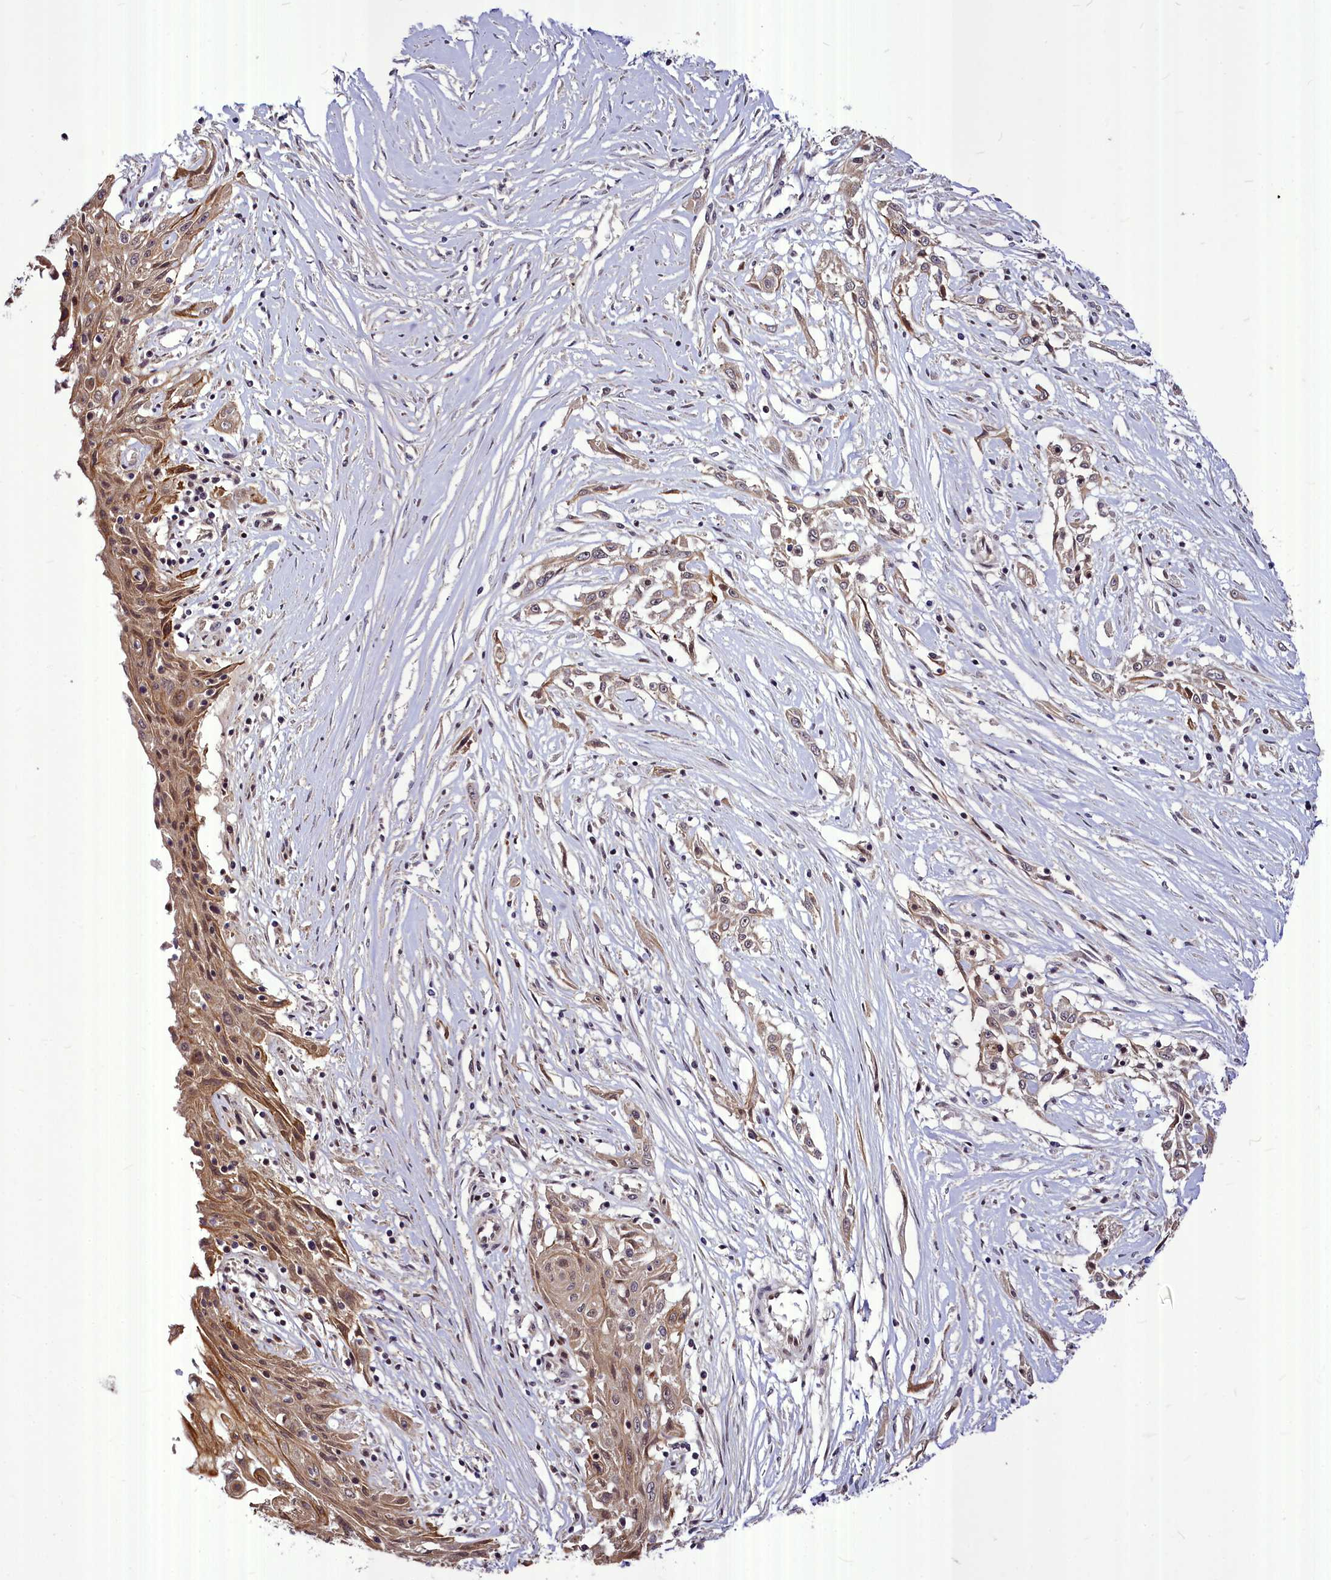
{"staining": {"intensity": "moderate", "quantity": ">75%", "location": "cytoplasmic/membranous,nuclear"}, "tissue": "skin cancer", "cell_type": "Tumor cells", "image_type": "cancer", "snomed": [{"axis": "morphology", "description": "Squamous cell carcinoma, NOS"}, {"axis": "morphology", "description": "Squamous cell carcinoma, metastatic, NOS"}, {"axis": "topography", "description": "Skin"}, {"axis": "topography", "description": "Lymph node"}], "caption": "Squamous cell carcinoma (skin) stained for a protein (brown) demonstrates moderate cytoplasmic/membranous and nuclear positive staining in about >75% of tumor cells.", "gene": "MAML2", "patient": {"sex": "male", "age": 75}}